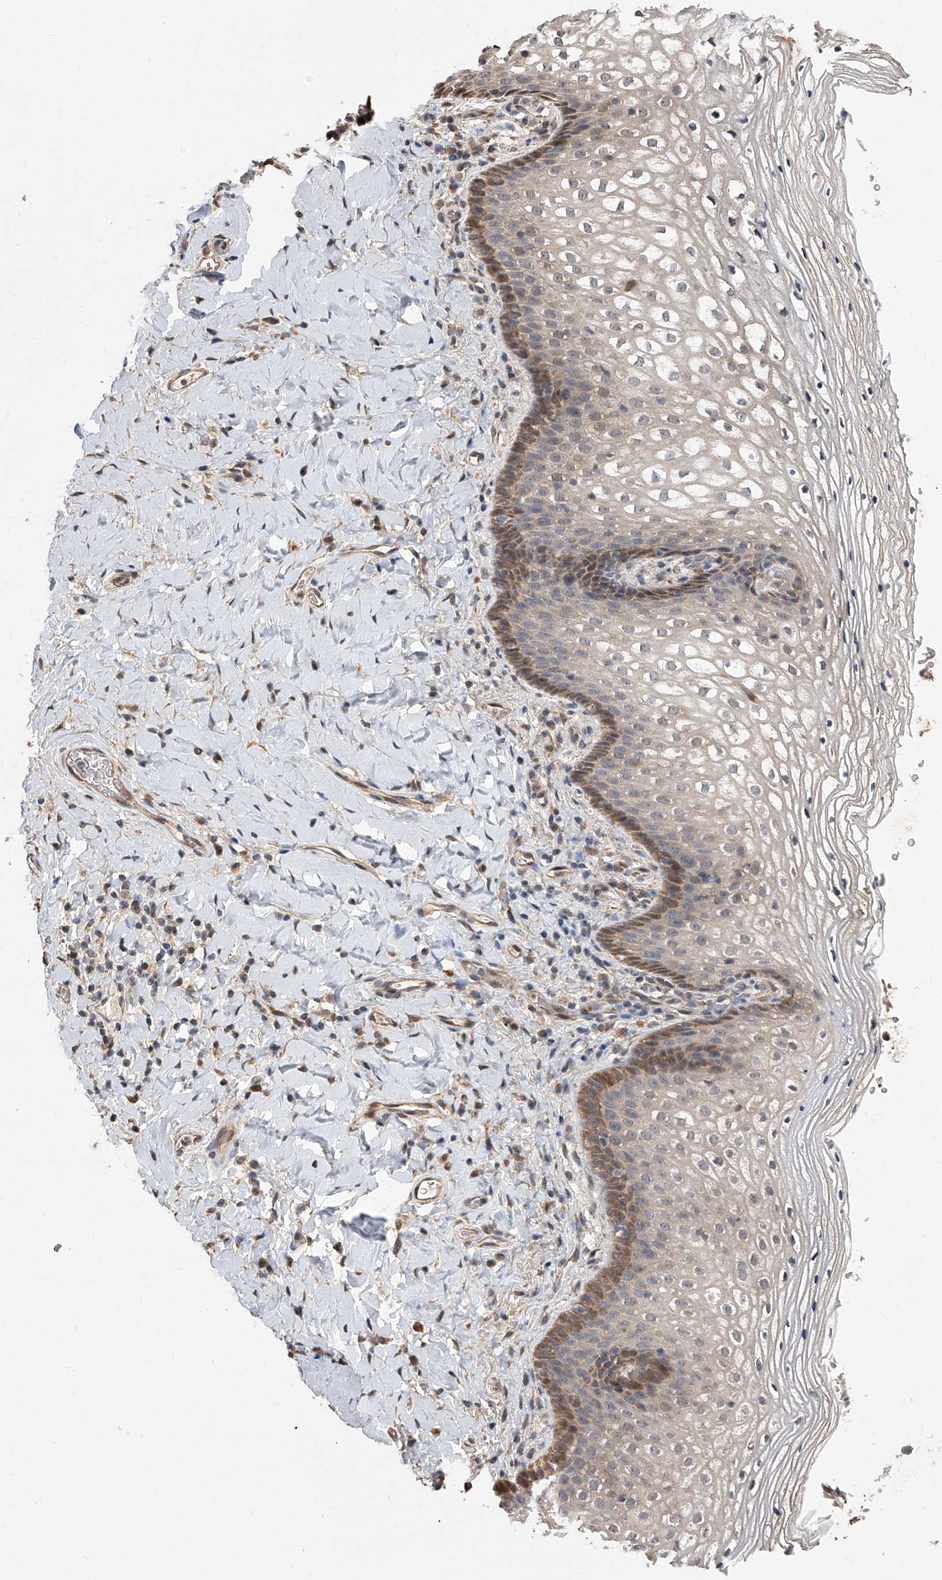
{"staining": {"intensity": "moderate", "quantity": "25%-75%", "location": "cytoplasmic/membranous"}, "tissue": "vagina", "cell_type": "Squamous epithelial cells", "image_type": "normal", "snomed": [{"axis": "morphology", "description": "Normal tissue, NOS"}, {"axis": "topography", "description": "Vagina"}], "caption": "Immunohistochemical staining of normal human vagina exhibits medium levels of moderate cytoplasmic/membranous expression in approximately 25%-75% of squamous epithelial cells.", "gene": "GMDS", "patient": {"sex": "female", "age": 60}}